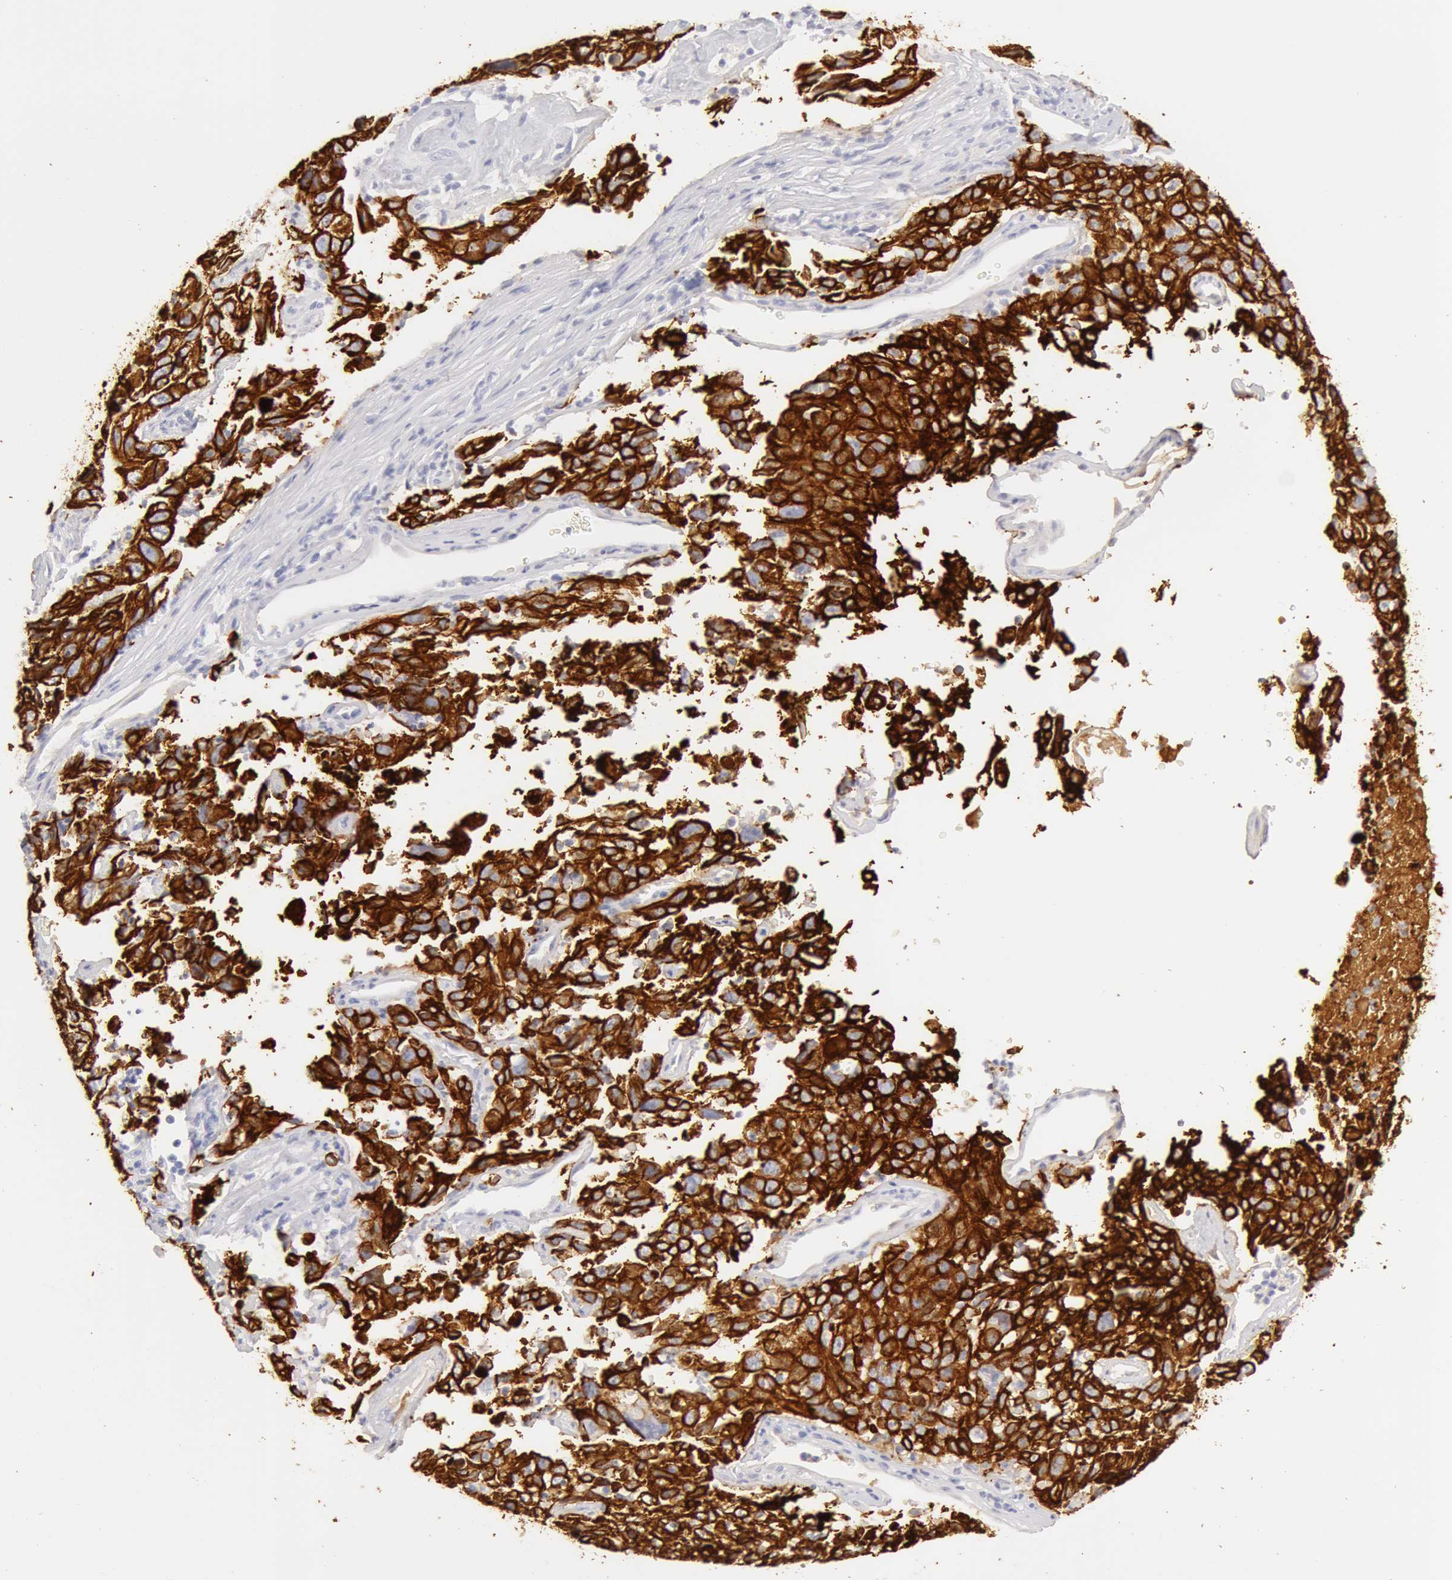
{"staining": {"intensity": "strong", "quantity": ">75%", "location": "cytoplasmic/membranous"}, "tissue": "lung cancer", "cell_type": "Tumor cells", "image_type": "cancer", "snomed": [{"axis": "morphology", "description": "Squamous cell carcinoma, NOS"}, {"axis": "topography", "description": "Lung"}], "caption": "A brown stain labels strong cytoplasmic/membranous expression of a protein in lung squamous cell carcinoma tumor cells.", "gene": "KRT8", "patient": {"sex": "male", "age": 64}}